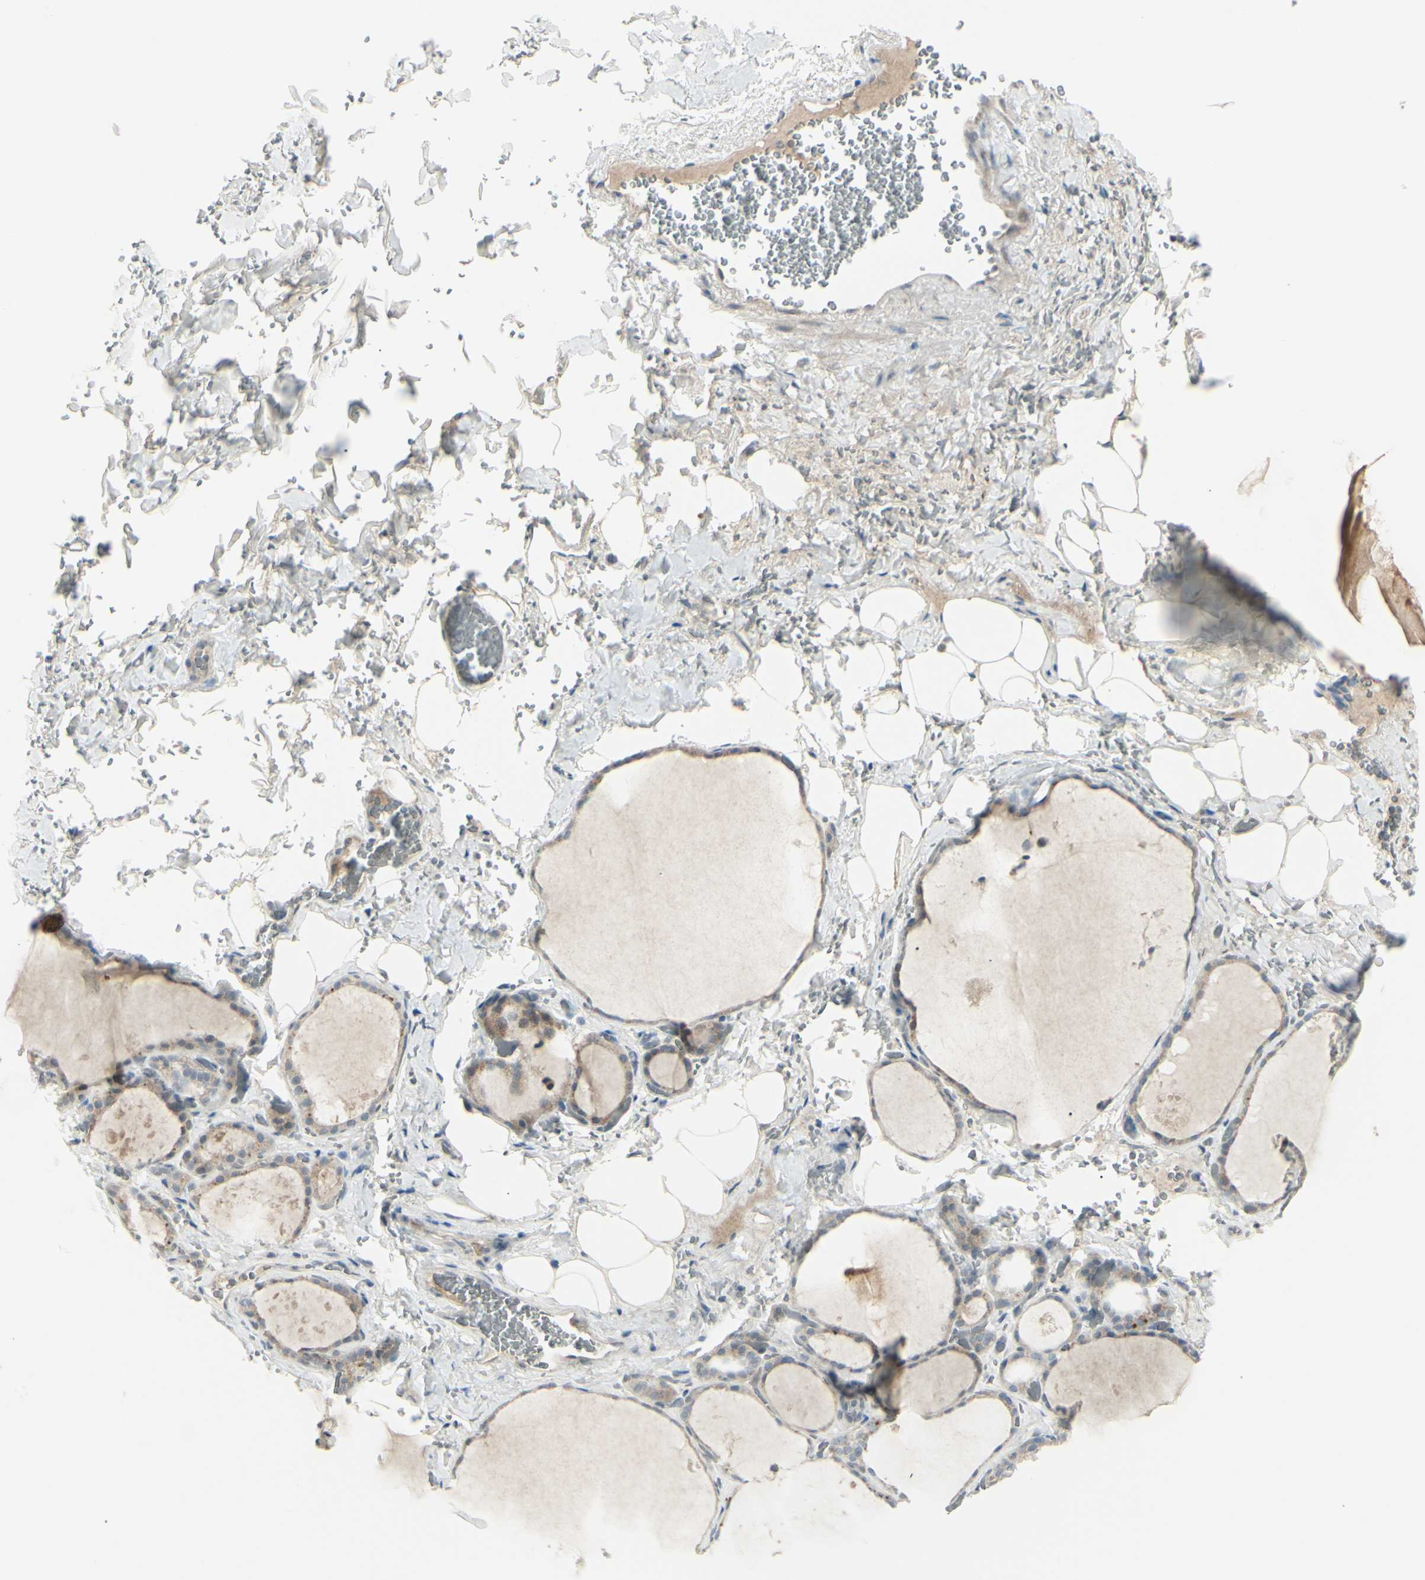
{"staining": {"intensity": "weak", "quantity": ">75%", "location": "cytoplasmic/membranous"}, "tissue": "thyroid gland", "cell_type": "Glandular cells", "image_type": "normal", "snomed": [{"axis": "morphology", "description": "Normal tissue, NOS"}, {"axis": "topography", "description": "Thyroid gland"}], "caption": "A high-resolution photomicrograph shows IHC staining of normal thyroid gland, which reveals weak cytoplasmic/membranous staining in approximately >75% of glandular cells. (DAB (3,3'-diaminobenzidine) = brown stain, brightfield microscopy at high magnification).", "gene": "SH3GL2", "patient": {"sex": "male", "age": 61}}